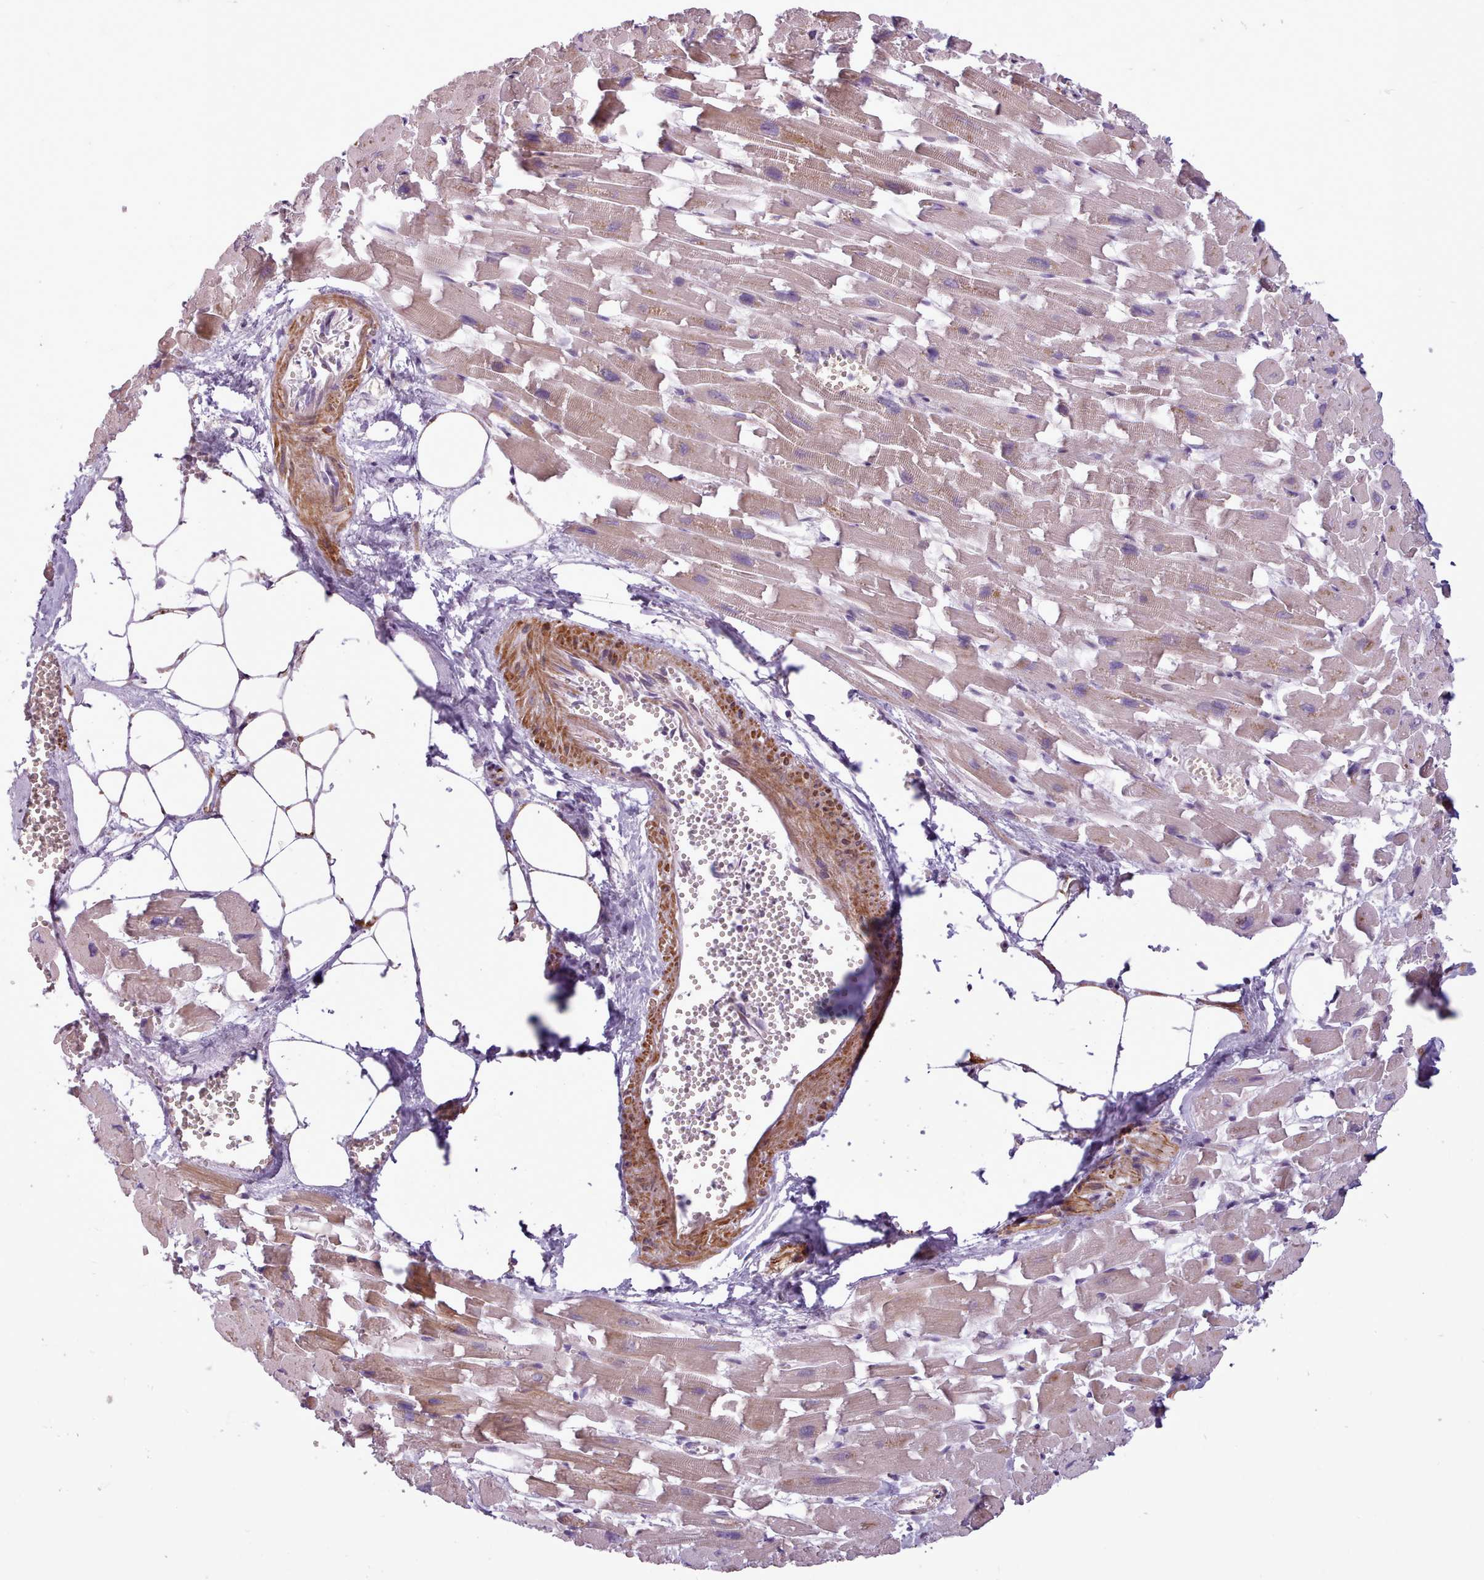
{"staining": {"intensity": "moderate", "quantity": ">75%", "location": "cytoplasmic/membranous"}, "tissue": "heart muscle", "cell_type": "Cardiomyocytes", "image_type": "normal", "snomed": [{"axis": "morphology", "description": "Normal tissue, NOS"}, {"axis": "topography", "description": "Heart"}], "caption": "Immunohistochemical staining of benign heart muscle demonstrates medium levels of moderate cytoplasmic/membranous positivity in approximately >75% of cardiomyocytes. Immunohistochemistry (ihc) stains the protein in brown and the nuclei are stained blue.", "gene": "AVL9", "patient": {"sex": "female", "age": 64}}